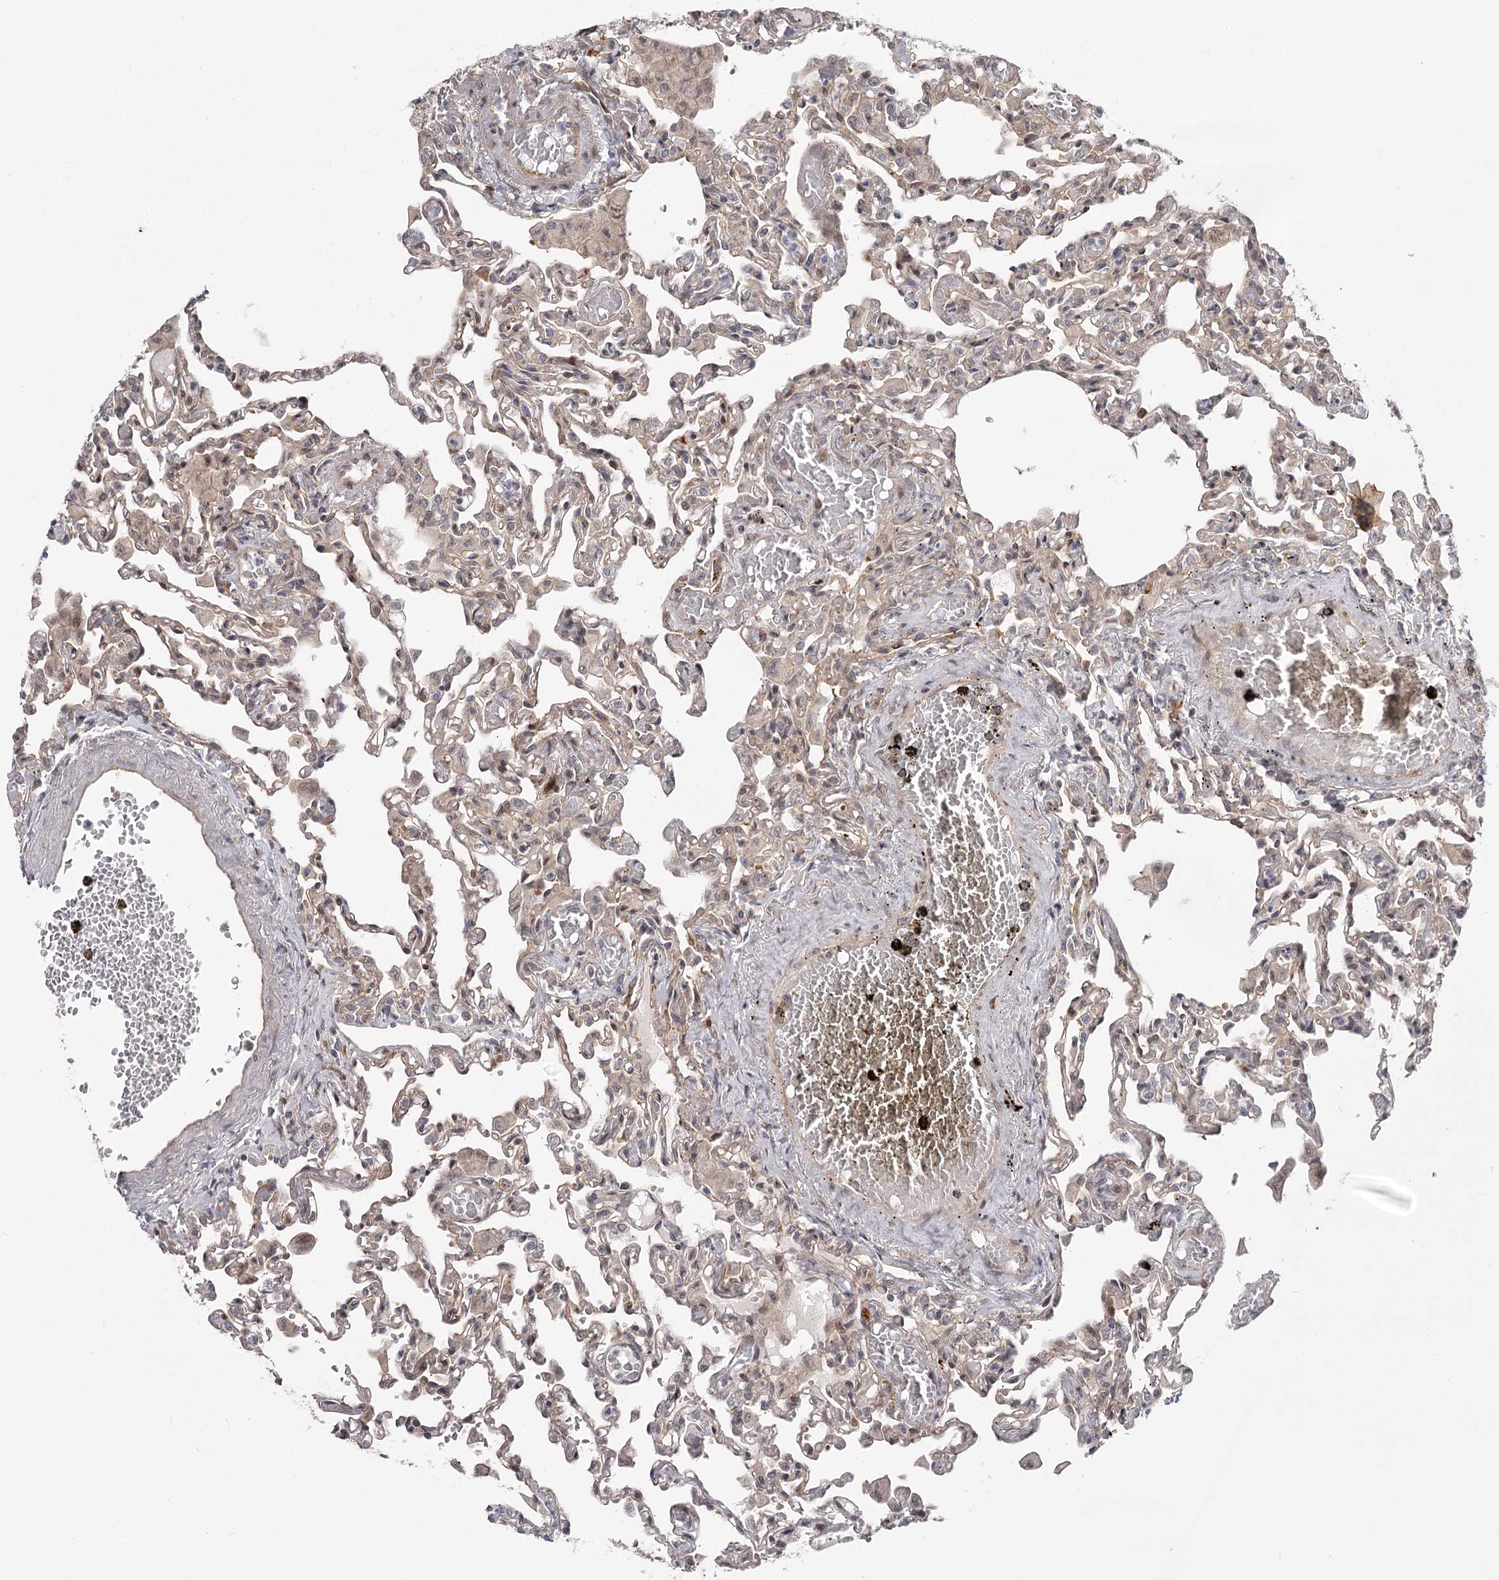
{"staining": {"intensity": "weak", "quantity": "<25%", "location": "cytoplasmic/membranous"}, "tissue": "lung", "cell_type": "Alveolar cells", "image_type": "normal", "snomed": [{"axis": "morphology", "description": "Normal tissue, NOS"}, {"axis": "topography", "description": "Bronchus"}, {"axis": "topography", "description": "Lung"}], "caption": "A high-resolution histopathology image shows IHC staining of unremarkable lung, which demonstrates no significant staining in alveolar cells.", "gene": "CCNG2", "patient": {"sex": "female", "age": 49}}